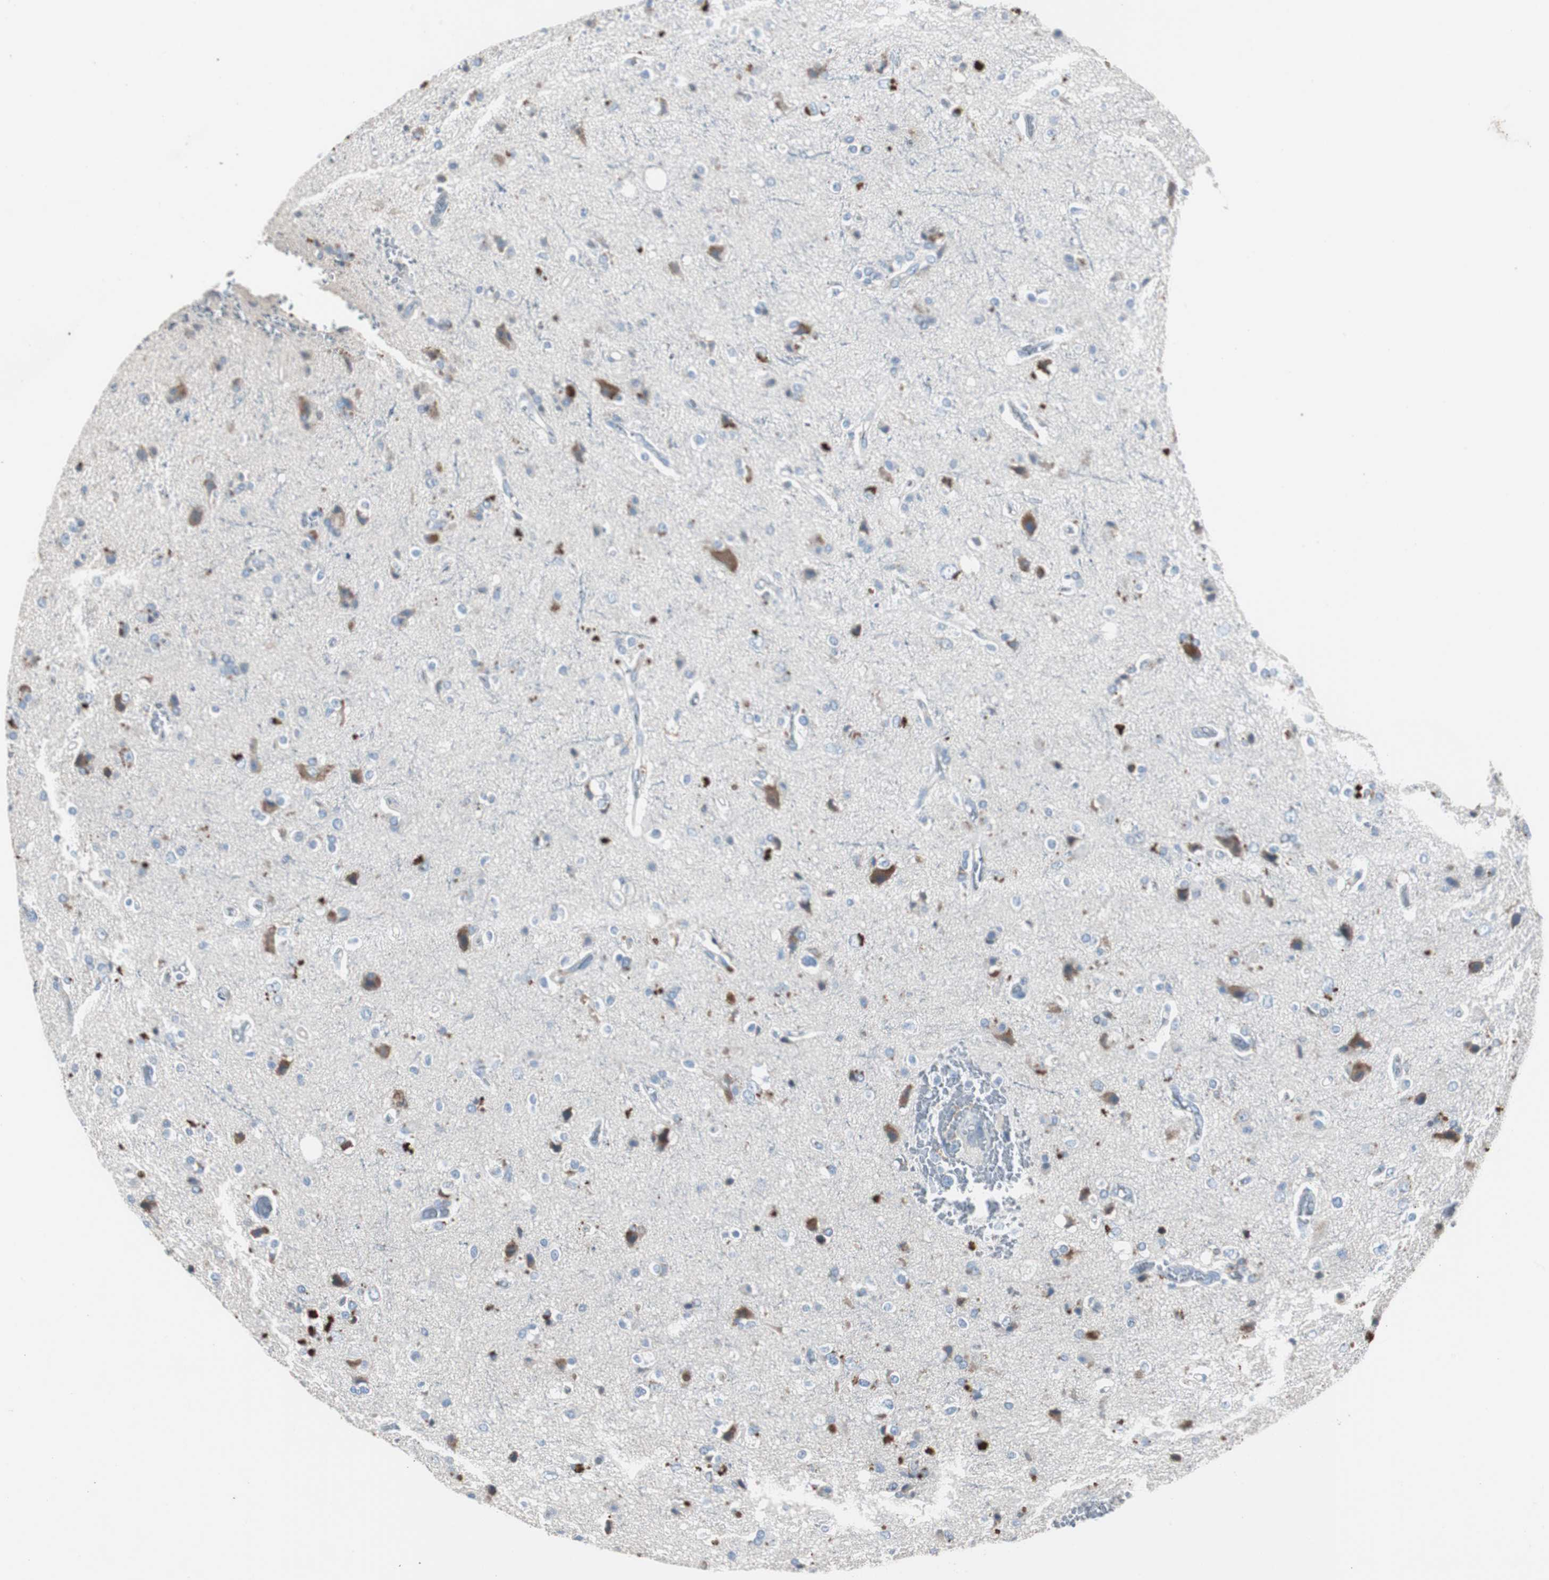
{"staining": {"intensity": "moderate", "quantity": "<25%", "location": "cytoplasmic/membranous"}, "tissue": "glioma", "cell_type": "Tumor cells", "image_type": "cancer", "snomed": [{"axis": "morphology", "description": "Glioma, malignant, High grade"}, {"axis": "topography", "description": "Brain"}], "caption": "Moderate cytoplasmic/membranous staining is appreciated in approximately <25% of tumor cells in malignant high-grade glioma.", "gene": "SERPINF1", "patient": {"sex": "male", "age": 47}}